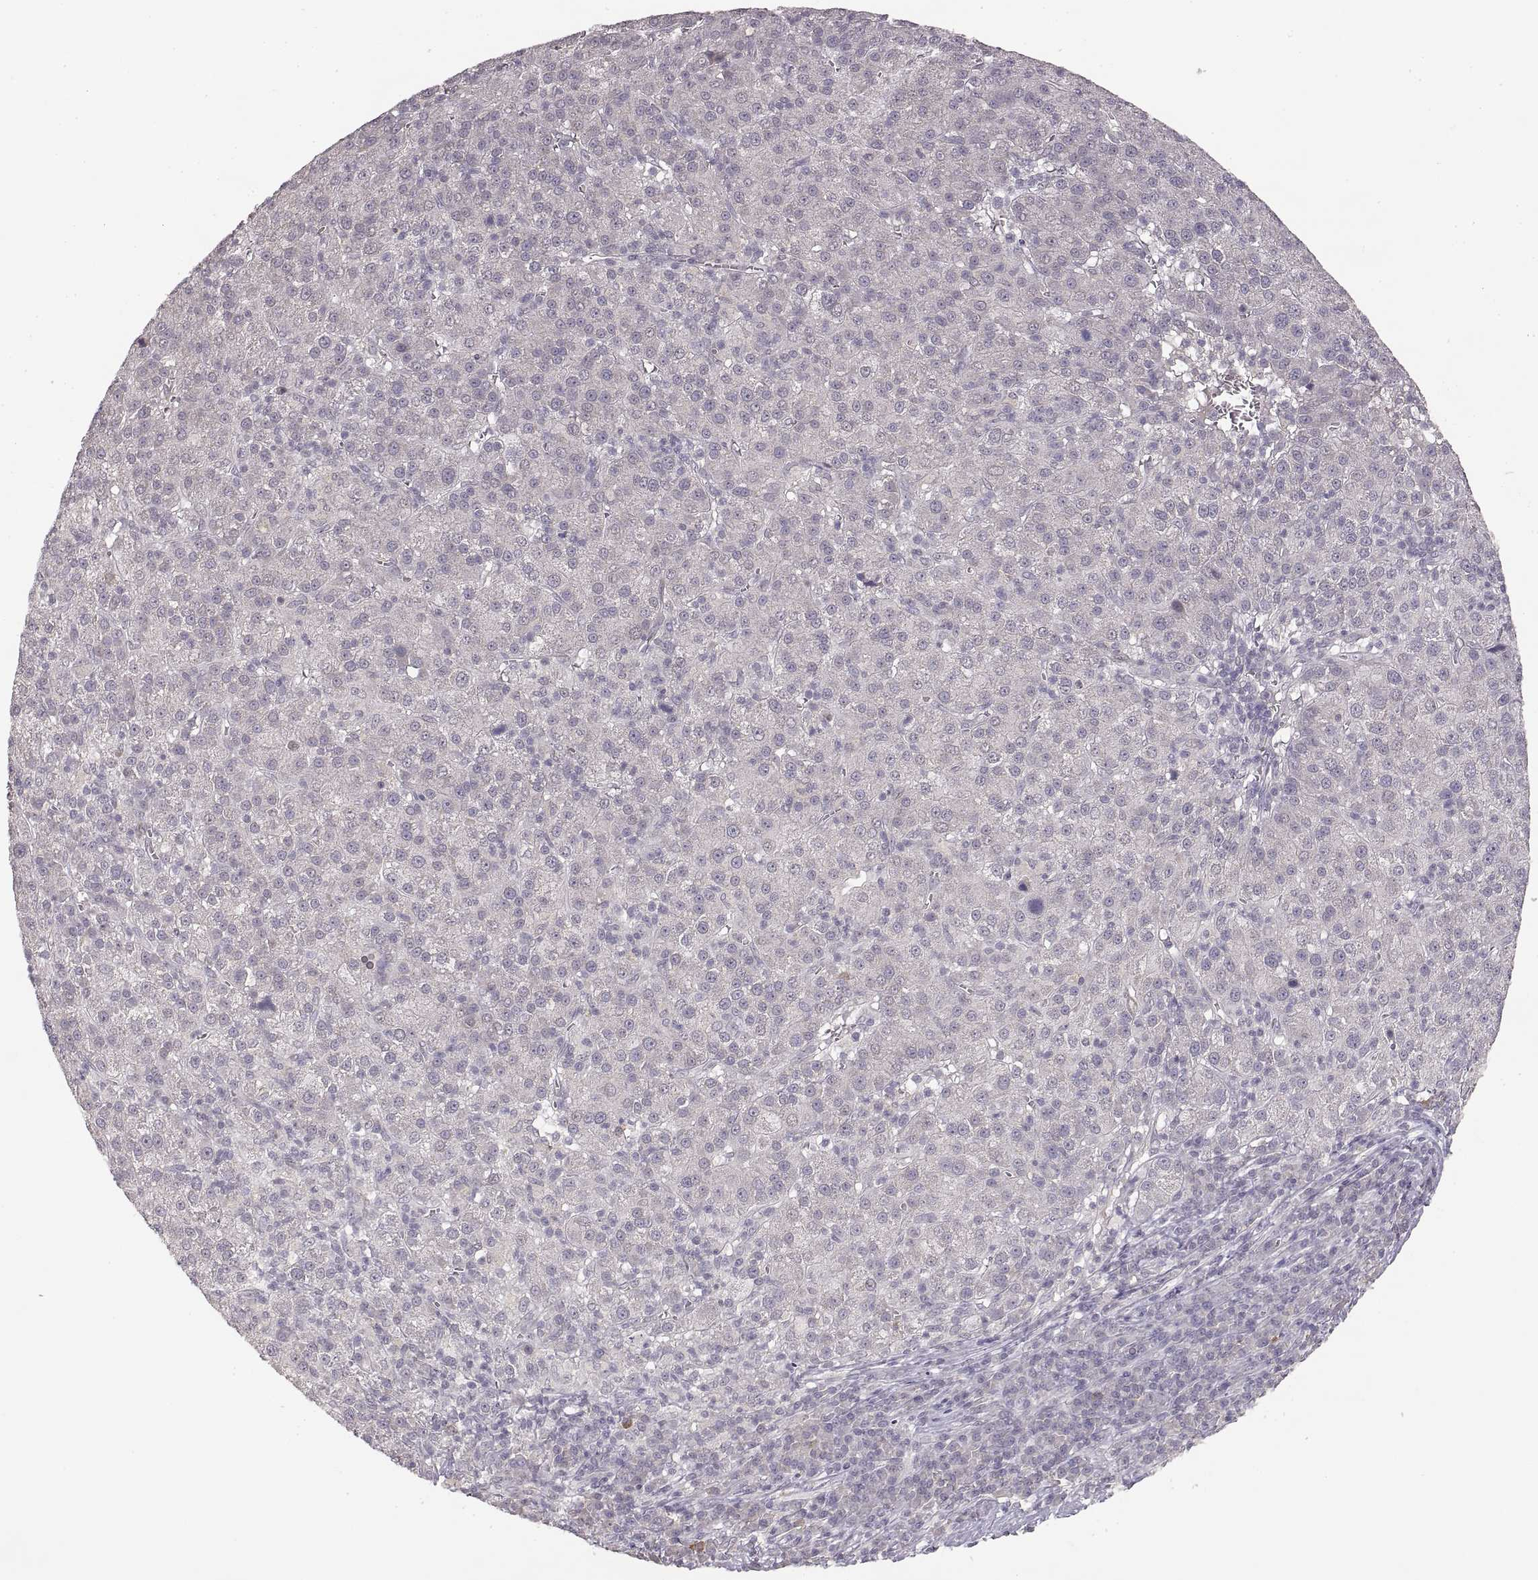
{"staining": {"intensity": "negative", "quantity": "none", "location": "none"}, "tissue": "liver cancer", "cell_type": "Tumor cells", "image_type": "cancer", "snomed": [{"axis": "morphology", "description": "Carcinoma, Hepatocellular, NOS"}, {"axis": "topography", "description": "Liver"}], "caption": "There is no significant staining in tumor cells of liver hepatocellular carcinoma.", "gene": "LAMC2", "patient": {"sex": "female", "age": 60}}